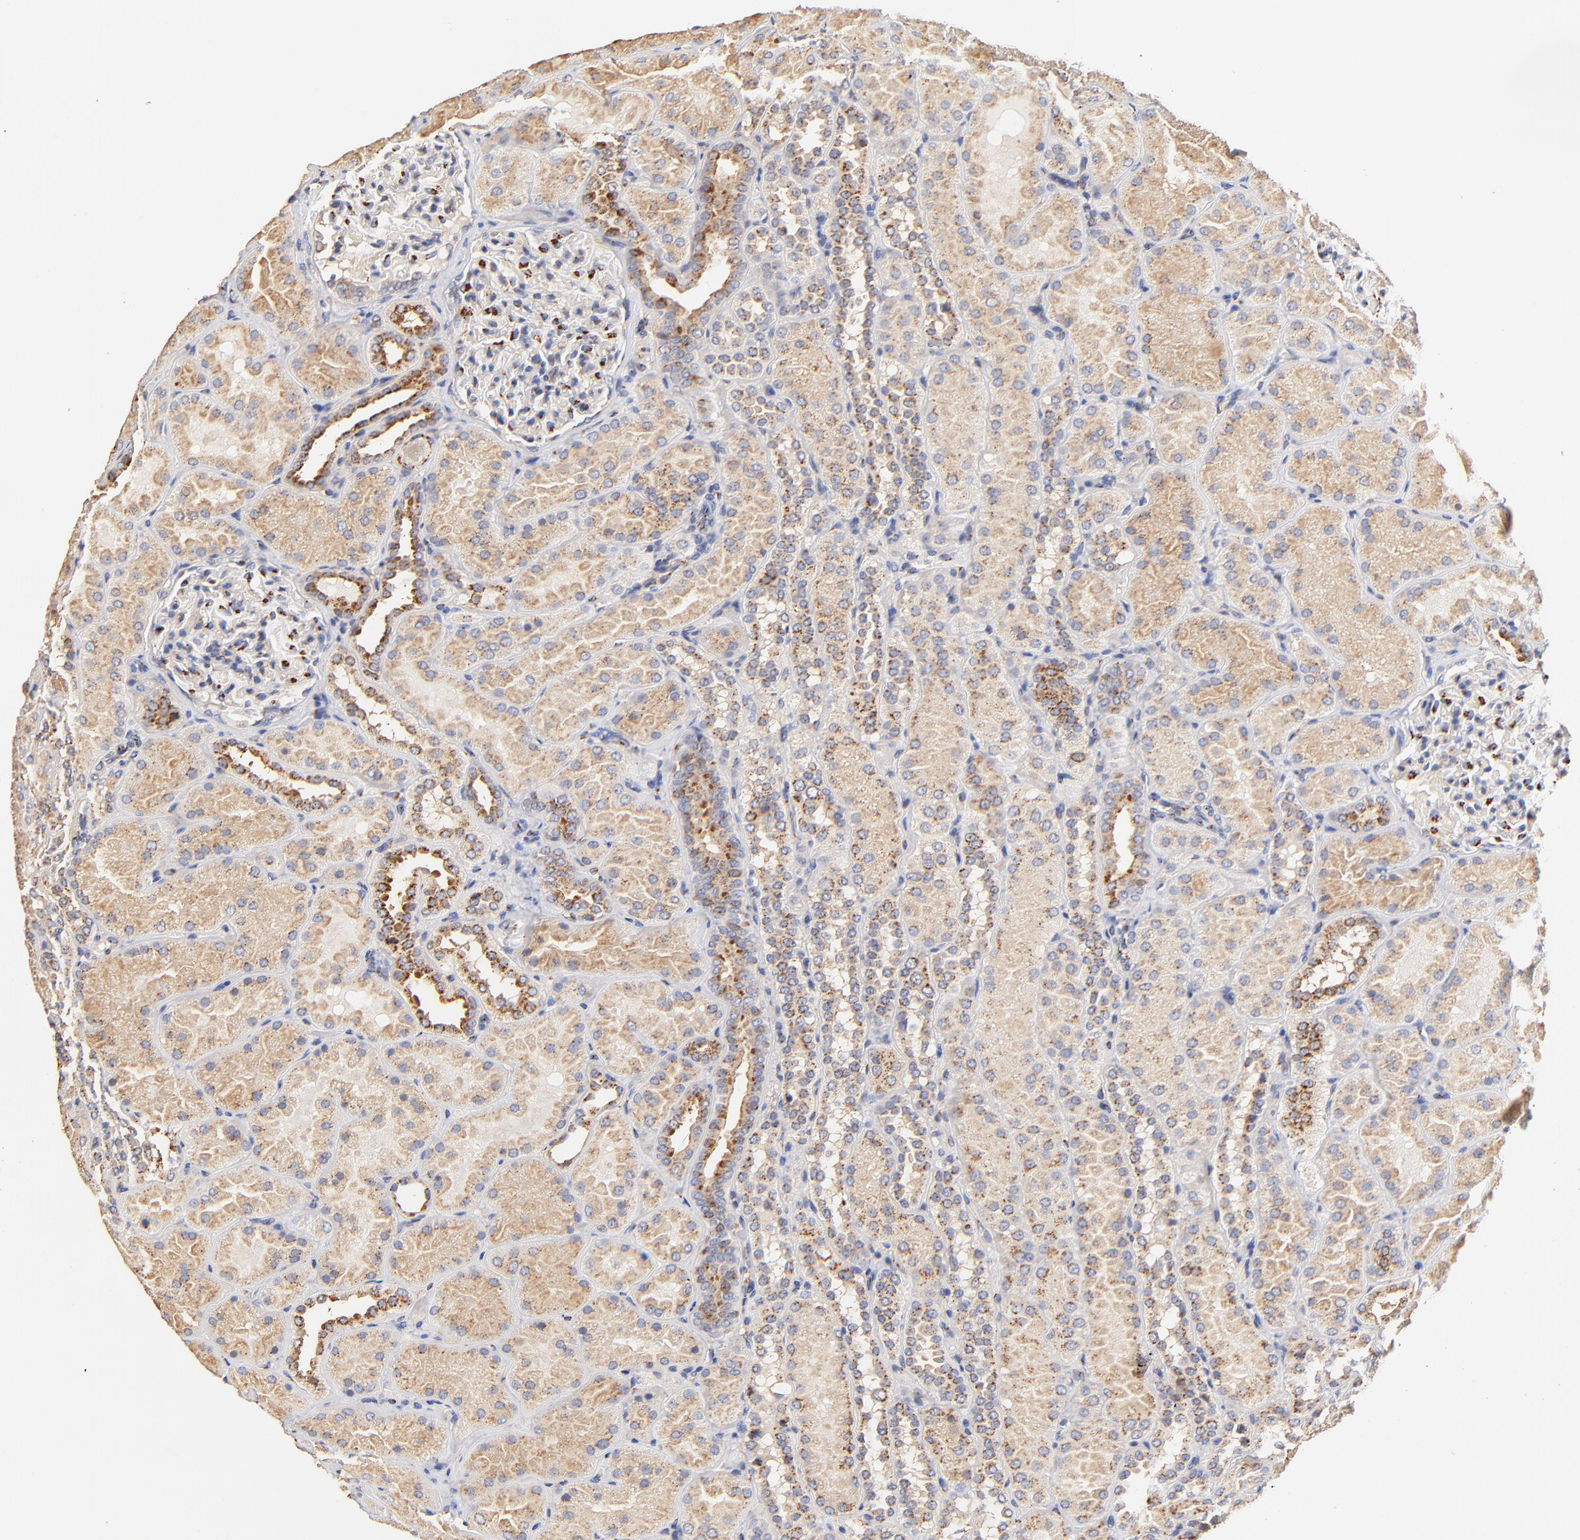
{"staining": {"intensity": "moderate", "quantity": "<25%", "location": "cytoplasmic/membranous"}, "tissue": "kidney", "cell_type": "Cells in glomeruli", "image_type": "normal", "snomed": [{"axis": "morphology", "description": "Normal tissue, NOS"}, {"axis": "topography", "description": "Kidney"}], "caption": "Normal kidney was stained to show a protein in brown. There is low levels of moderate cytoplasmic/membranous positivity in about <25% of cells in glomeruli. The staining is performed using DAB (3,3'-diaminobenzidine) brown chromogen to label protein expression. The nuclei are counter-stained blue using hematoxylin.", "gene": "FMNL3", "patient": {"sex": "male", "age": 28}}